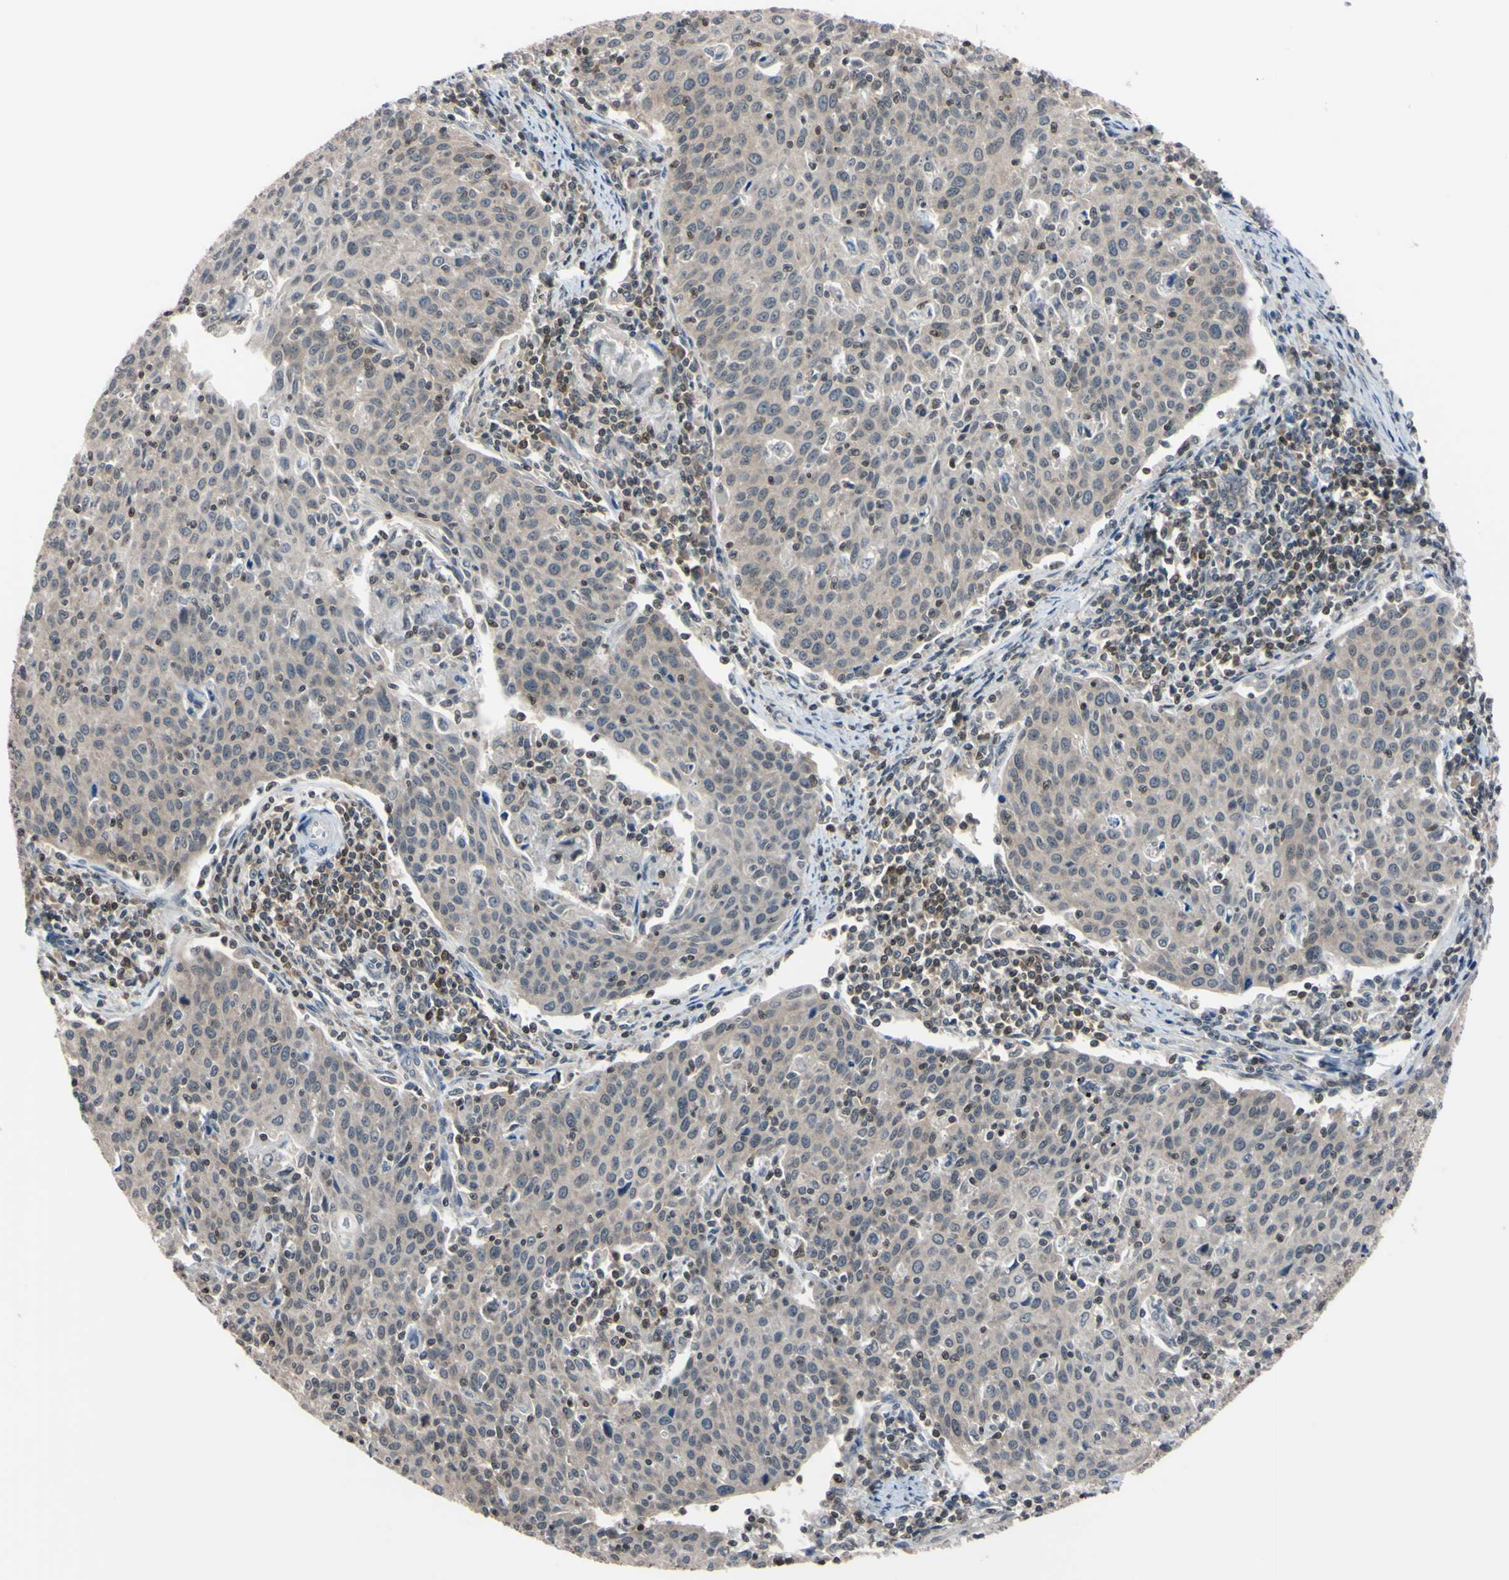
{"staining": {"intensity": "weak", "quantity": ">75%", "location": "cytoplasmic/membranous"}, "tissue": "cervical cancer", "cell_type": "Tumor cells", "image_type": "cancer", "snomed": [{"axis": "morphology", "description": "Squamous cell carcinoma, NOS"}, {"axis": "topography", "description": "Cervix"}], "caption": "Immunohistochemical staining of cervical squamous cell carcinoma exhibits weak cytoplasmic/membranous protein staining in about >75% of tumor cells. Ihc stains the protein in brown and the nuclei are stained blue.", "gene": "UBE2I", "patient": {"sex": "female", "age": 38}}